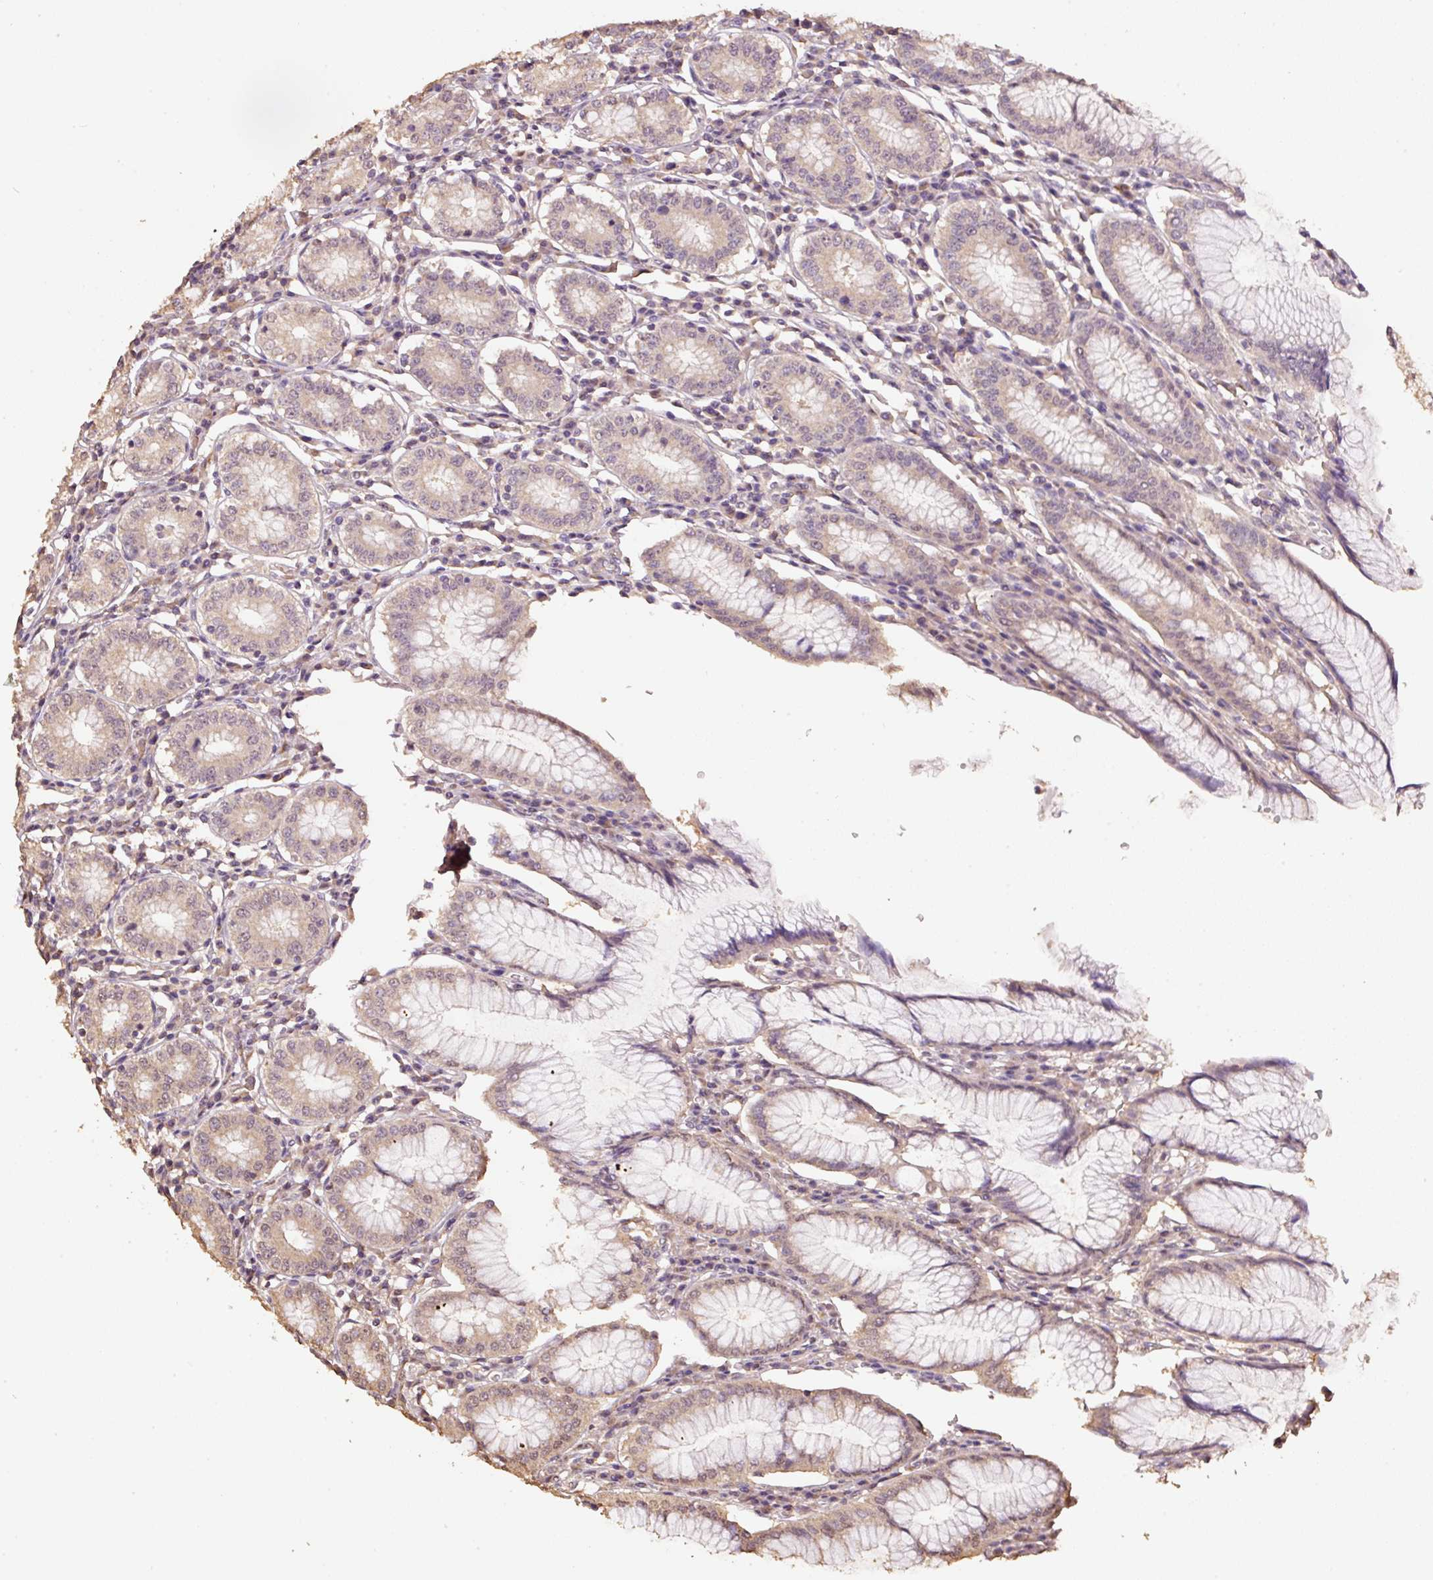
{"staining": {"intensity": "moderate", "quantity": "25%-75%", "location": "cytoplasmic/membranous"}, "tissue": "stomach", "cell_type": "Glandular cells", "image_type": "normal", "snomed": [{"axis": "morphology", "description": "Normal tissue, NOS"}, {"axis": "topography", "description": "Stomach"}], "caption": "Immunohistochemical staining of benign stomach exhibits moderate cytoplasmic/membranous protein expression in approximately 25%-75% of glandular cells.", "gene": "HERC2", "patient": {"sex": "male", "age": 55}}